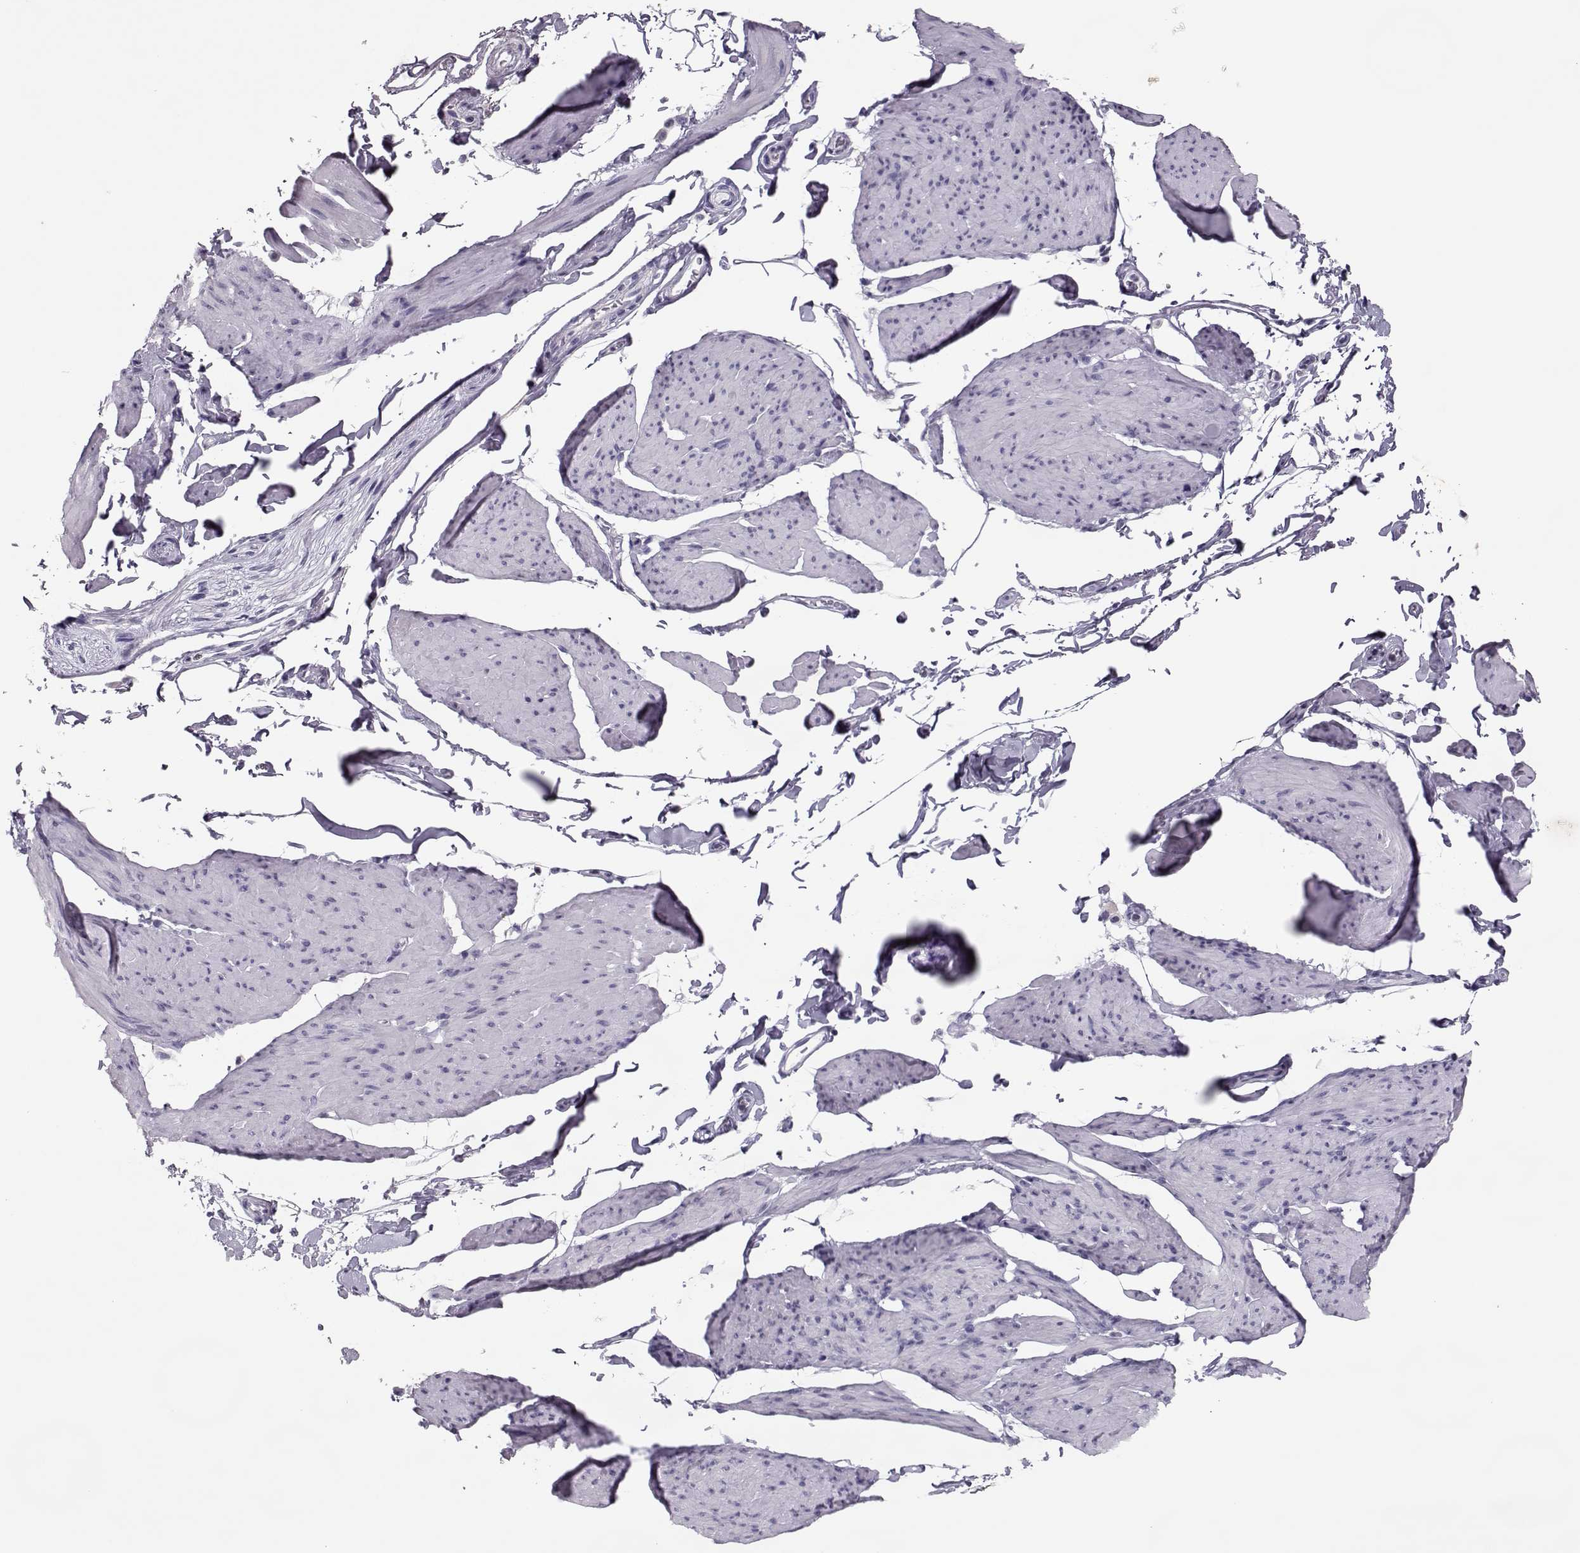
{"staining": {"intensity": "negative", "quantity": "none", "location": "none"}, "tissue": "smooth muscle", "cell_type": "Smooth muscle cells", "image_type": "normal", "snomed": [{"axis": "morphology", "description": "Normal tissue, NOS"}, {"axis": "topography", "description": "Adipose tissue"}, {"axis": "topography", "description": "Smooth muscle"}, {"axis": "topography", "description": "Peripheral nerve tissue"}], "caption": "The IHC micrograph has no significant expression in smooth muscle cells of smooth muscle. (Stains: DAB (3,3'-diaminobenzidine) IHC with hematoxylin counter stain, Microscopy: brightfield microscopy at high magnification).", "gene": "SGO1", "patient": {"sex": "male", "age": 83}}